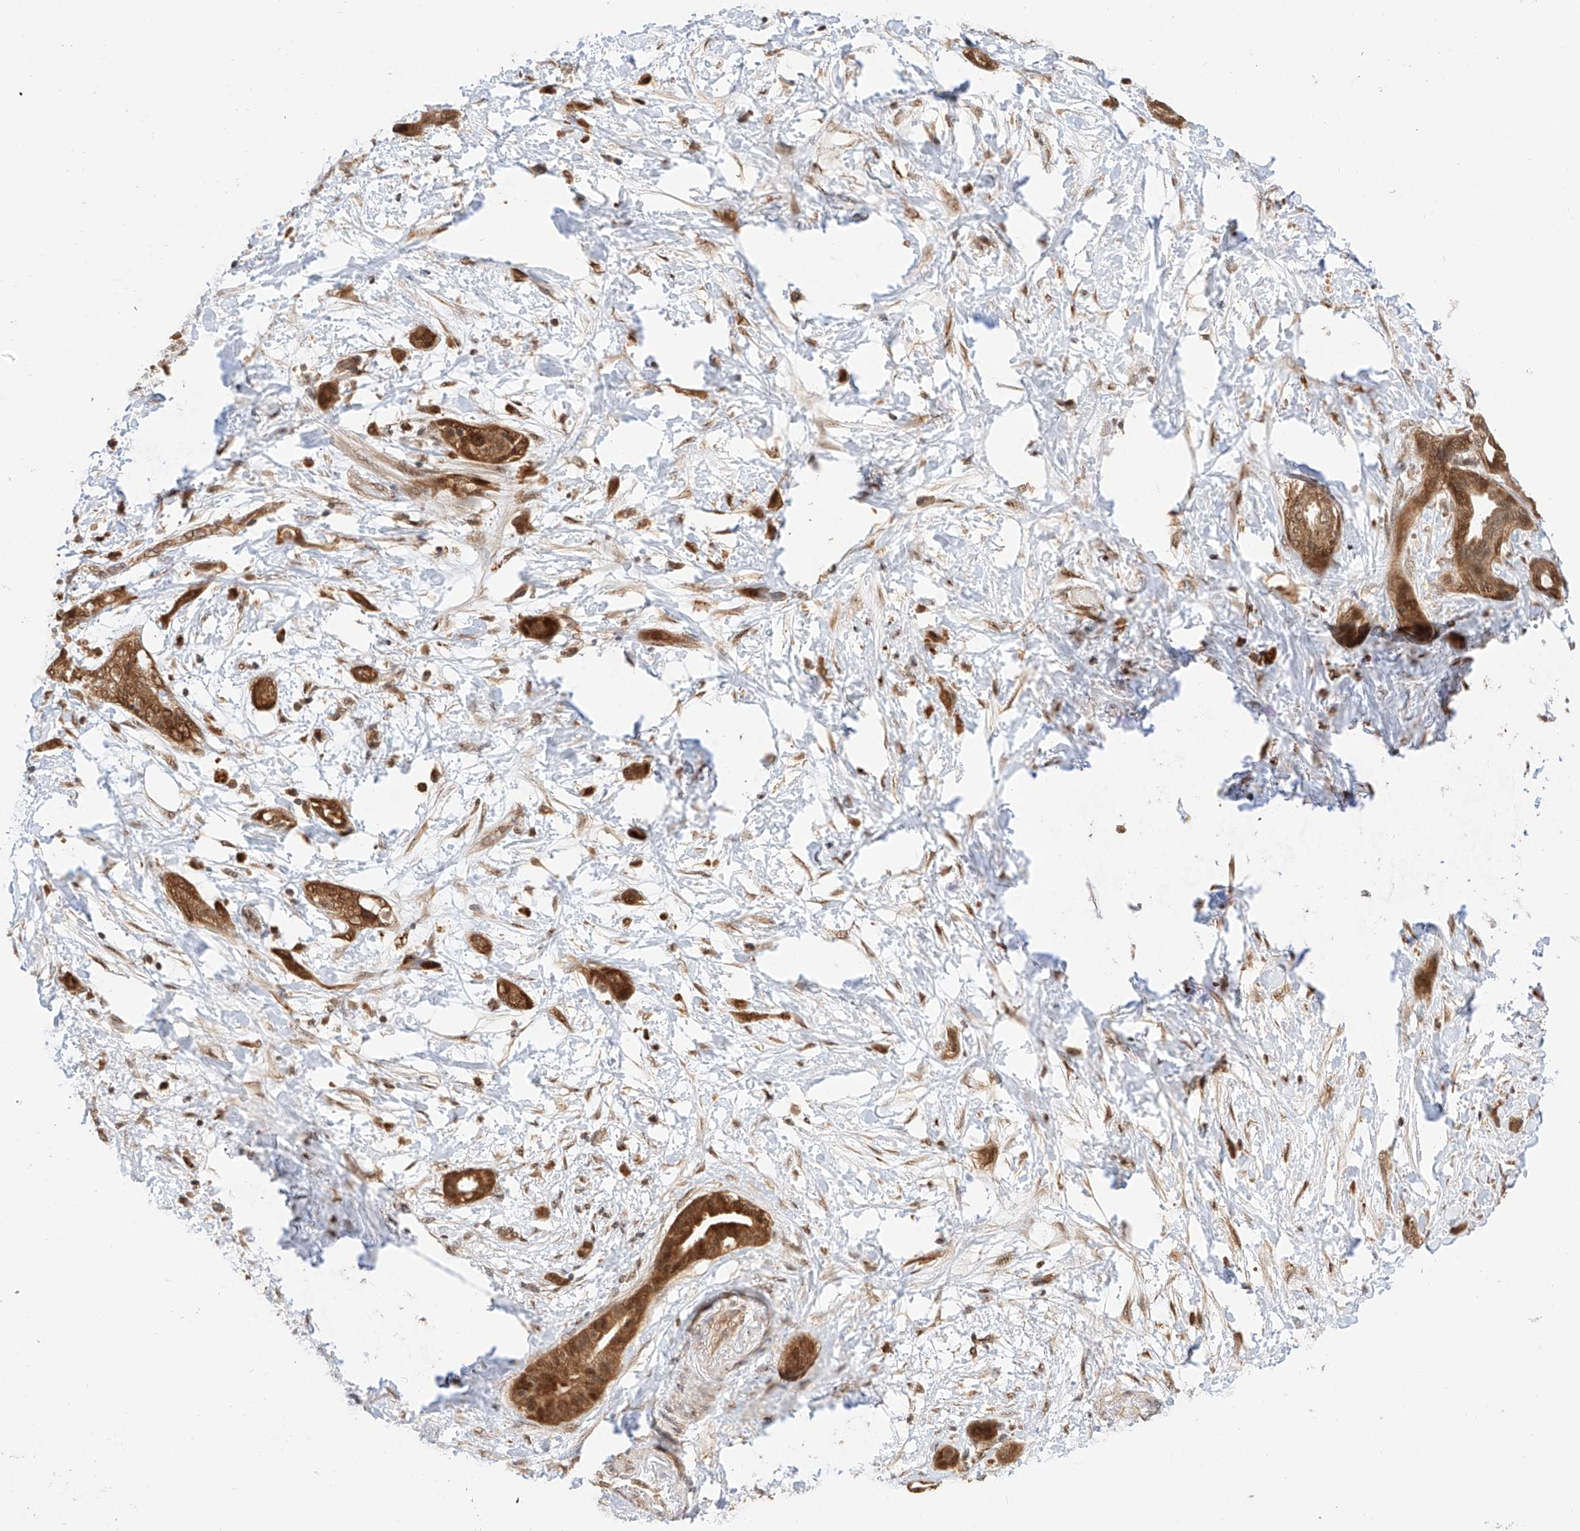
{"staining": {"intensity": "moderate", "quantity": ">75%", "location": "cytoplasmic/membranous,nuclear"}, "tissue": "pancreatic cancer", "cell_type": "Tumor cells", "image_type": "cancer", "snomed": [{"axis": "morphology", "description": "Normal tissue, NOS"}, {"axis": "morphology", "description": "Adenocarcinoma, NOS"}, {"axis": "topography", "description": "Pancreas"}, {"axis": "topography", "description": "Peripheral nerve tissue"}], "caption": "Immunohistochemical staining of human pancreatic cancer displays moderate cytoplasmic/membranous and nuclear protein expression in approximately >75% of tumor cells.", "gene": "EIF4H", "patient": {"sex": "female", "age": 63}}